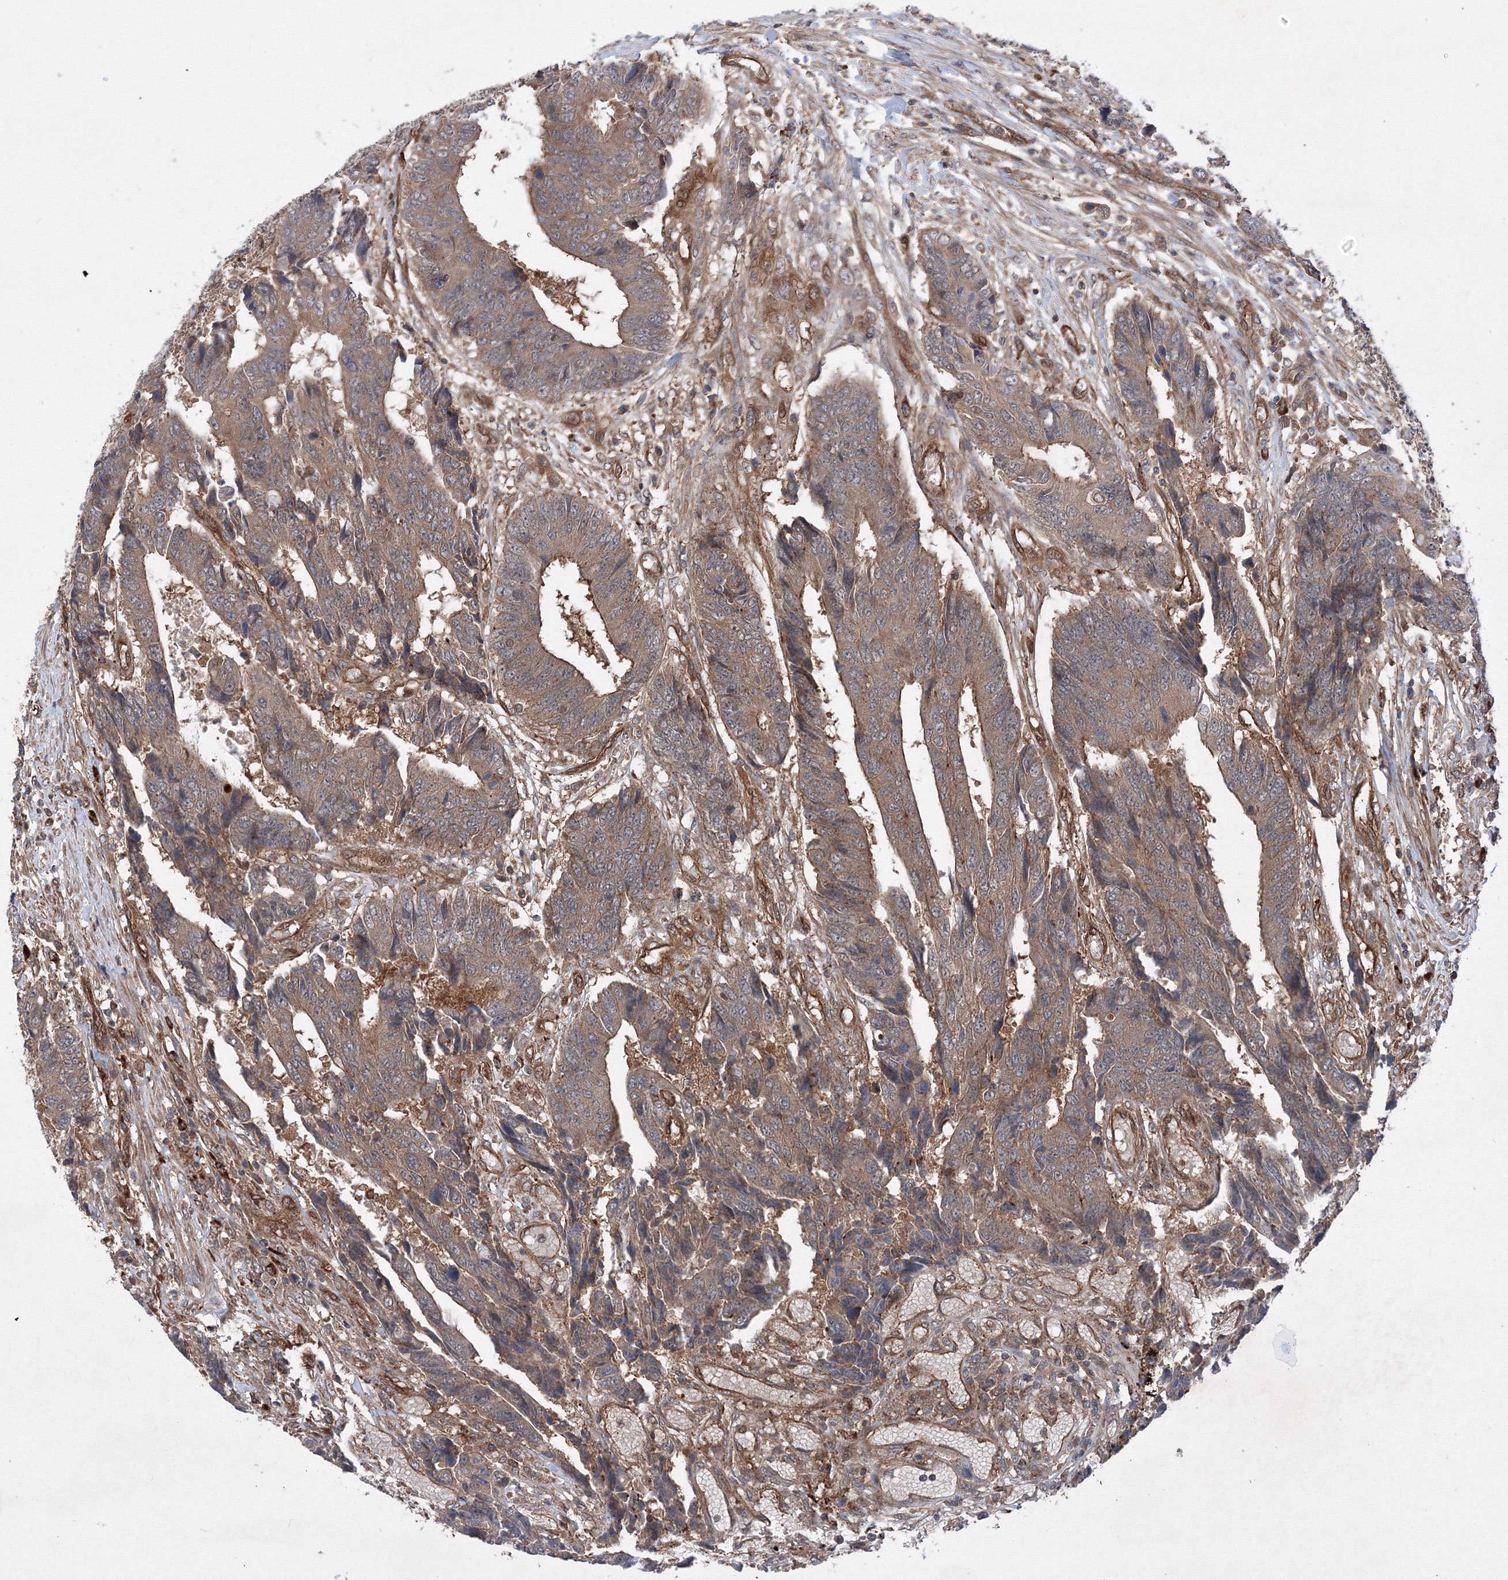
{"staining": {"intensity": "moderate", "quantity": ">75%", "location": "cytoplasmic/membranous"}, "tissue": "colorectal cancer", "cell_type": "Tumor cells", "image_type": "cancer", "snomed": [{"axis": "morphology", "description": "Adenocarcinoma, NOS"}, {"axis": "topography", "description": "Rectum"}], "caption": "Colorectal cancer stained with a protein marker exhibits moderate staining in tumor cells.", "gene": "DCTD", "patient": {"sex": "male", "age": 84}}